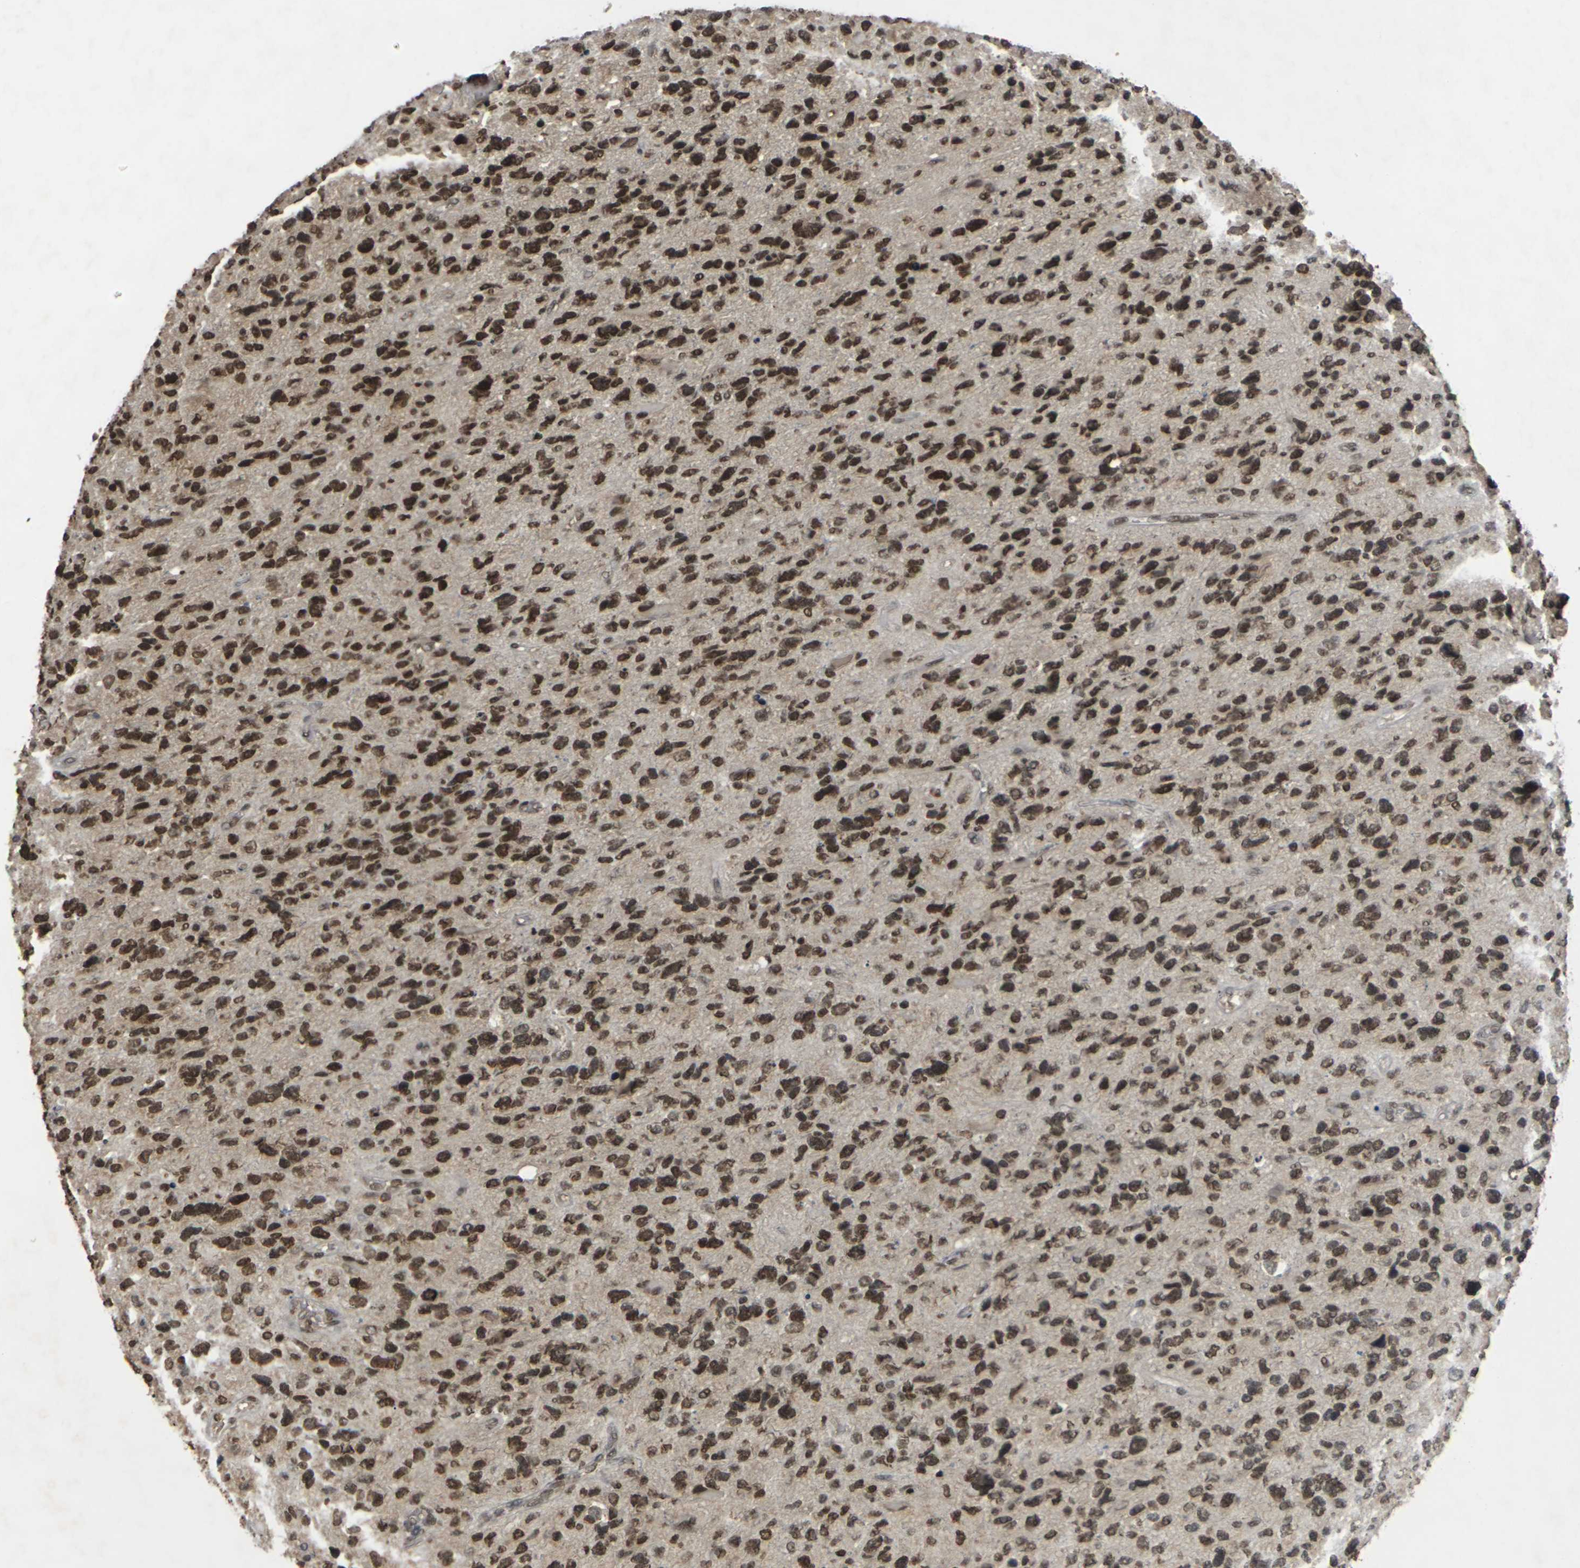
{"staining": {"intensity": "strong", "quantity": ">75%", "location": "nuclear"}, "tissue": "glioma", "cell_type": "Tumor cells", "image_type": "cancer", "snomed": [{"axis": "morphology", "description": "Glioma, malignant, High grade"}, {"axis": "topography", "description": "Brain"}], "caption": "IHC image of neoplastic tissue: glioma stained using IHC exhibits high levels of strong protein expression localized specifically in the nuclear of tumor cells, appearing as a nuclear brown color.", "gene": "NELFA", "patient": {"sex": "female", "age": 58}}